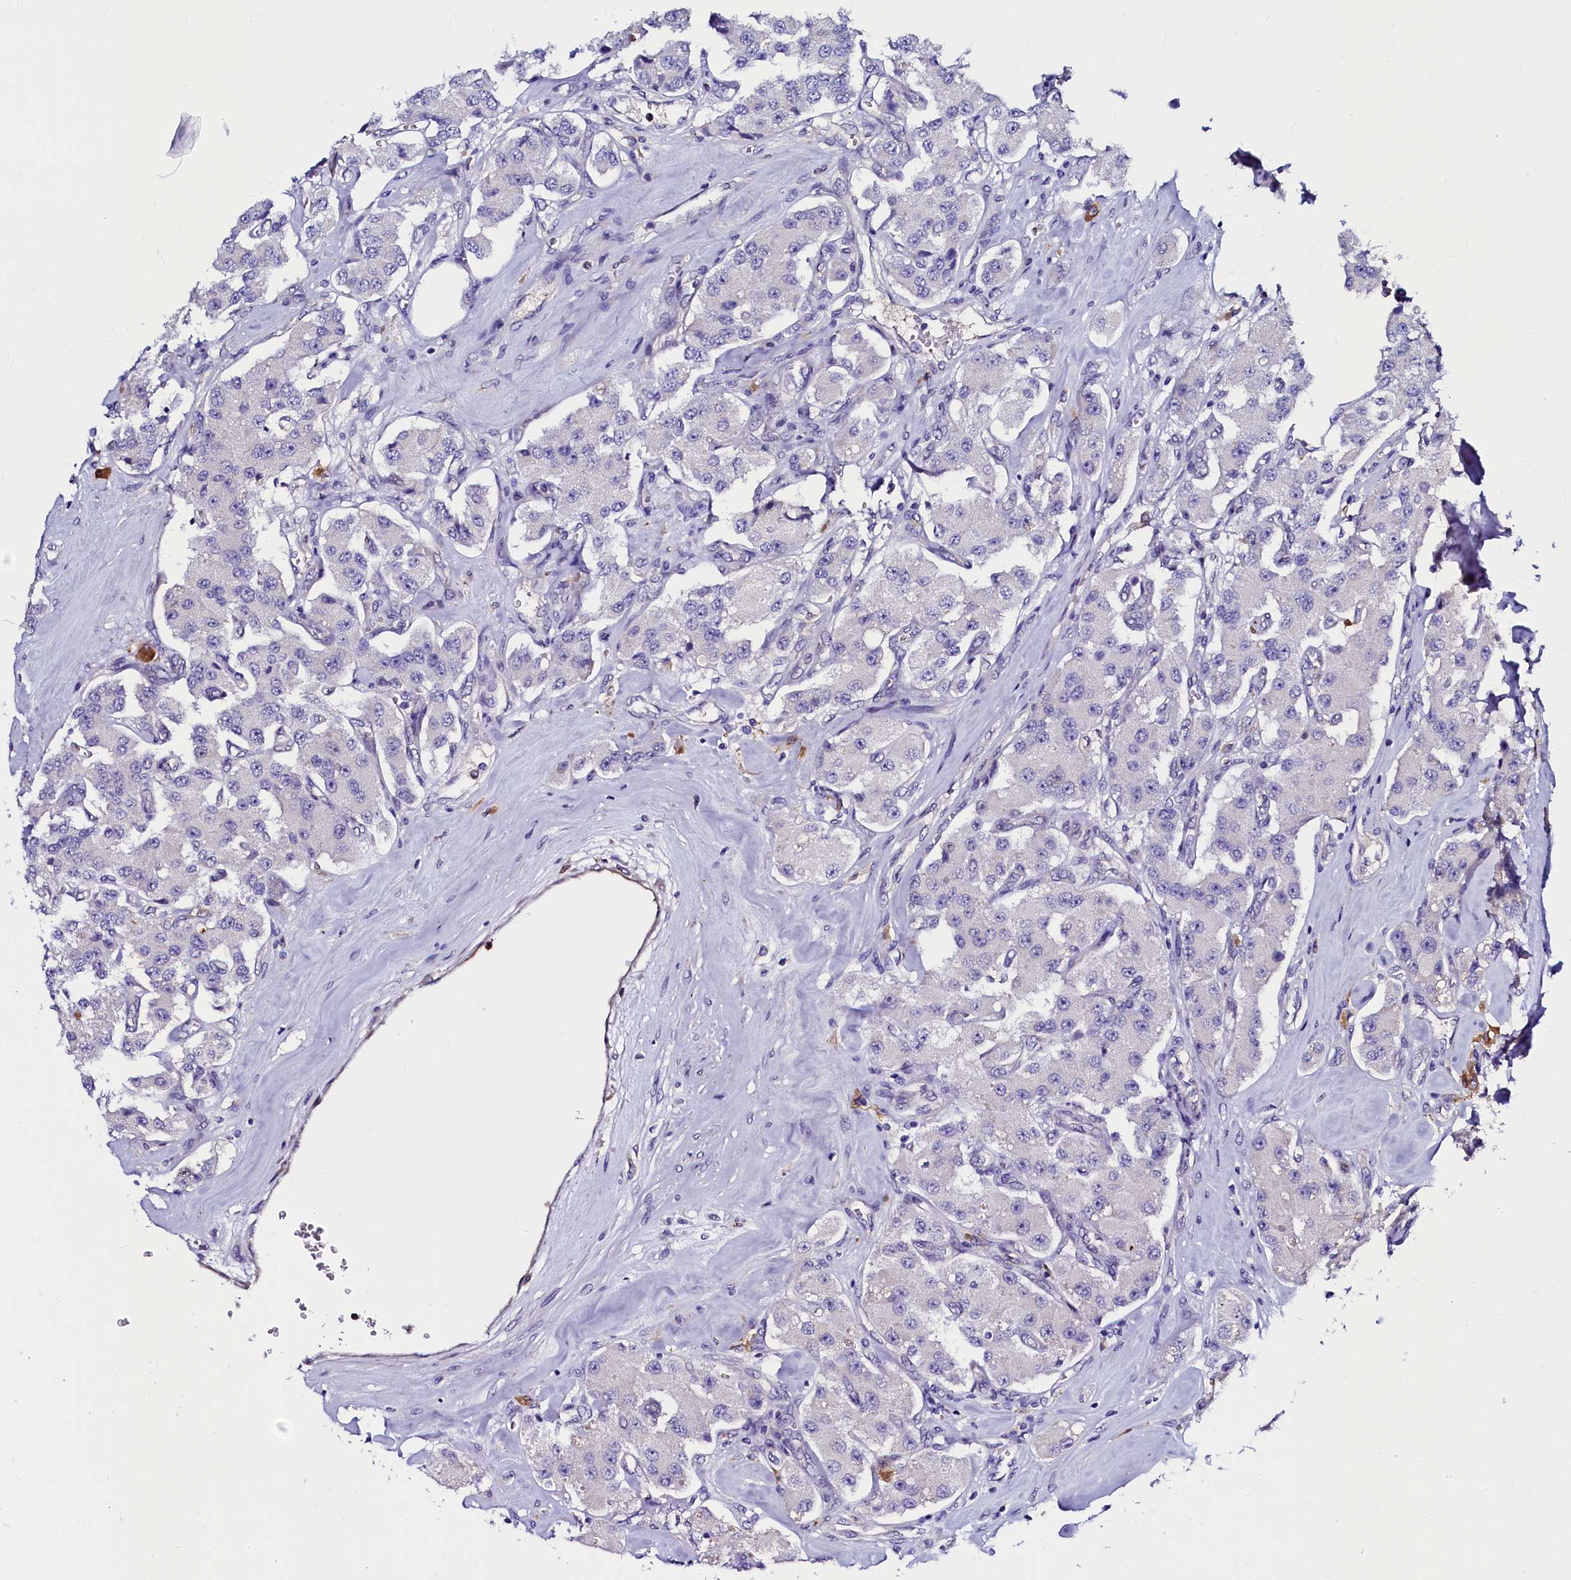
{"staining": {"intensity": "strong", "quantity": "<25%", "location": "cytoplasmic/membranous"}, "tissue": "carcinoid", "cell_type": "Tumor cells", "image_type": "cancer", "snomed": [{"axis": "morphology", "description": "Carcinoid, malignant, NOS"}, {"axis": "topography", "description": "Pancreas"}], "caption": "Immunohistochemical staining of human carcinoid (malignant) exhibits medium levels of strong cytoplasmic/membranous protein staining in about <25% of tumor cells.", "gene": "OTOL1", "patient": {"sex": "male", "age": 41}}